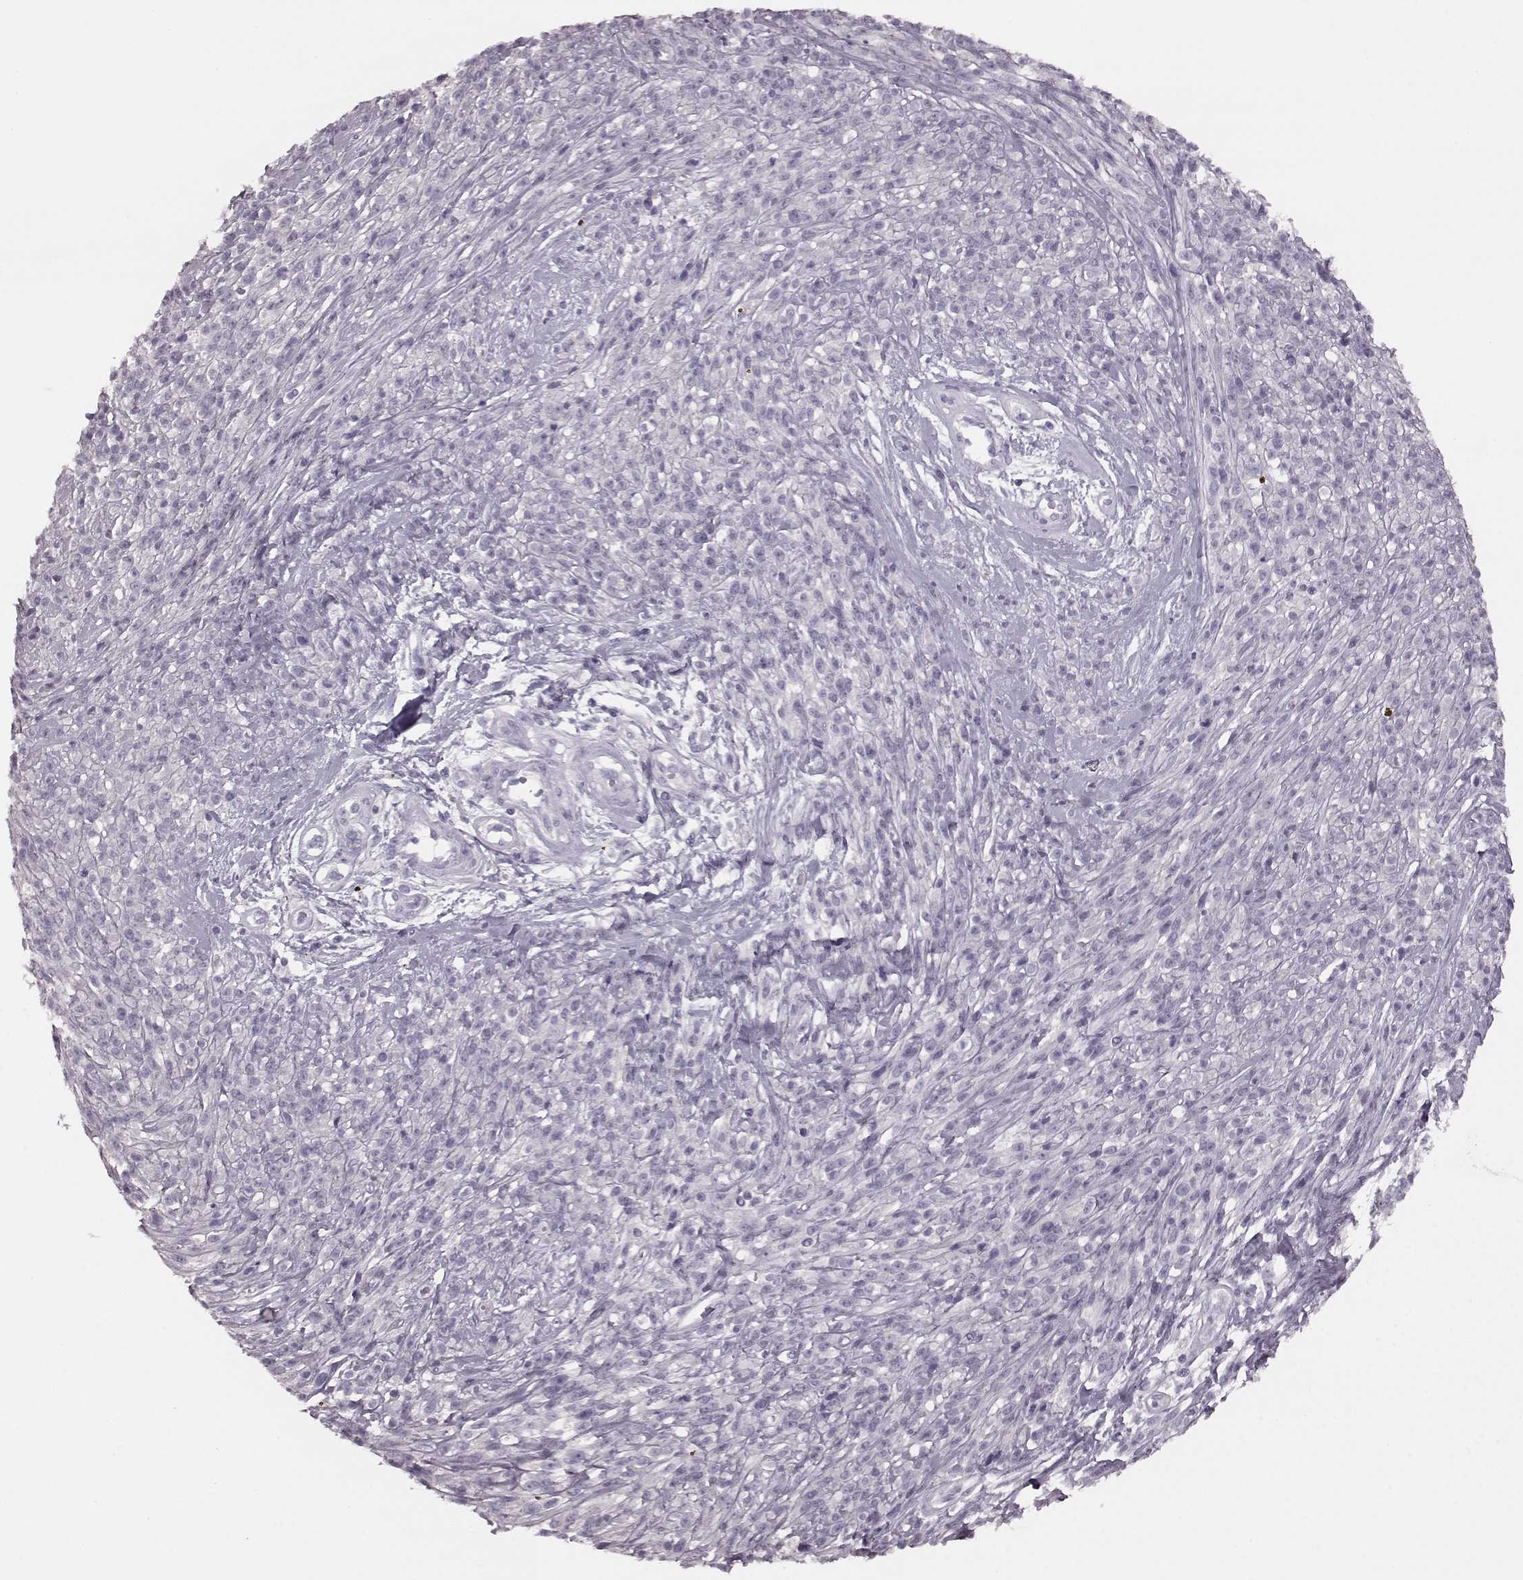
{"staining": {"intensity": "negative", "quantity": "none", "location": "none"}, "tissue": "melanoma", "cell_type": "Tumor cells", "image_type": "cancer", "snomed": [{"axis": "morphology", "description": "Malignant melanoma, NOS"}, {"axis": "topography", "description": "Skin"}, {"axis": "topography", "description": "Skin of trunk"}], "caption": "High power microscopy histopathology image of an immunohistochemistry (IHC) photomicrograph of malignant melanoma, revealing no significant expression in tumor cells. (DAB immunohistochemistry (IHC) with hematoxylin counter stain).", "gene": "CRYBA2", "patient": {"sex": "male", "age": 74}}